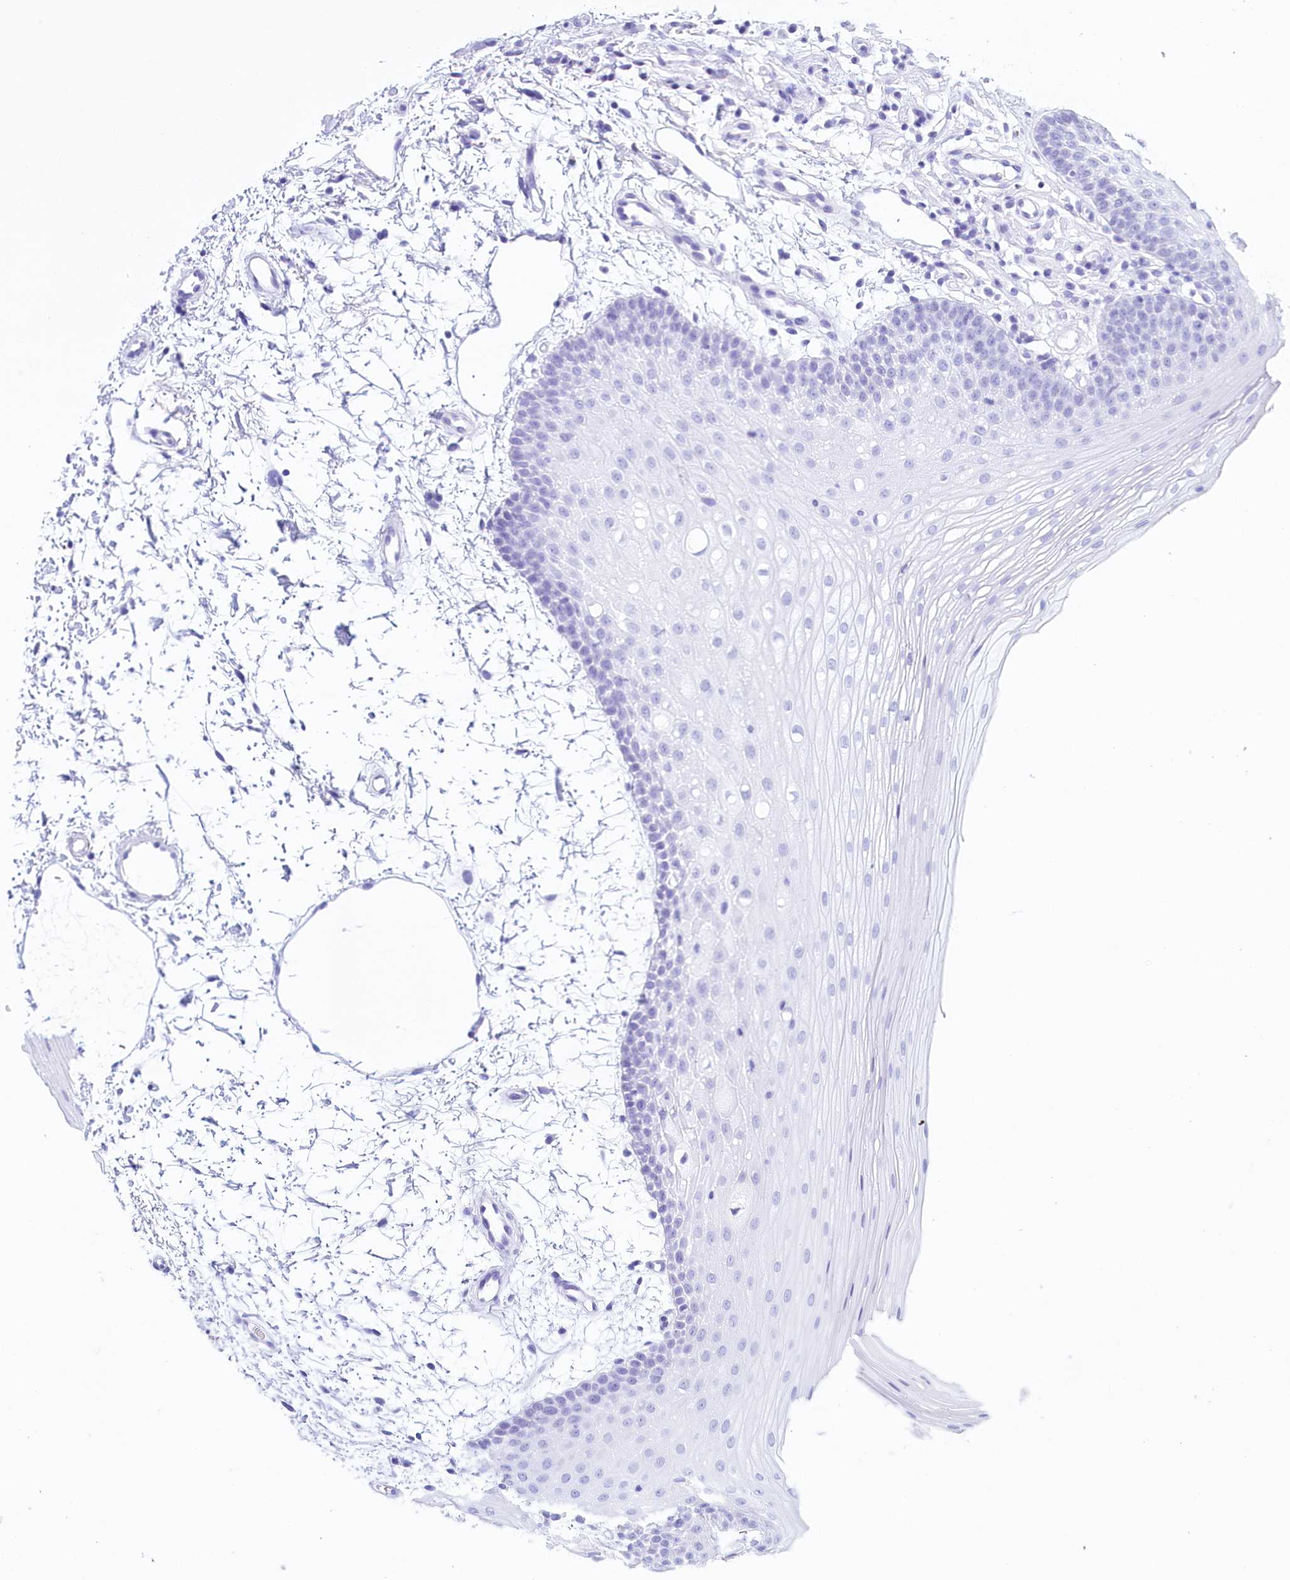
{"staining": {"intensity": "negative", "quantity": "none", "location": "none"}, "tissue": "oral mucosa", "cell_type": "Squamous epithelial cells", "image_type": "normal", "snomed": [{"axis": "morphology", "description": "Normal tissue, NOS"}, {"axis": "topography", "description": "Oral tissue"}], "caption": "The IHC photomicrograph has no significant positivity in squamous epithelial cells of oral mucosa. Brightfield microscopy of immunohistochemistry (IHC) stained with DAB (brown) and hematoxylin (blue), captured at high magnification.", "gene": "PROCR", "patient": {"sex": "male", "age": 68}}